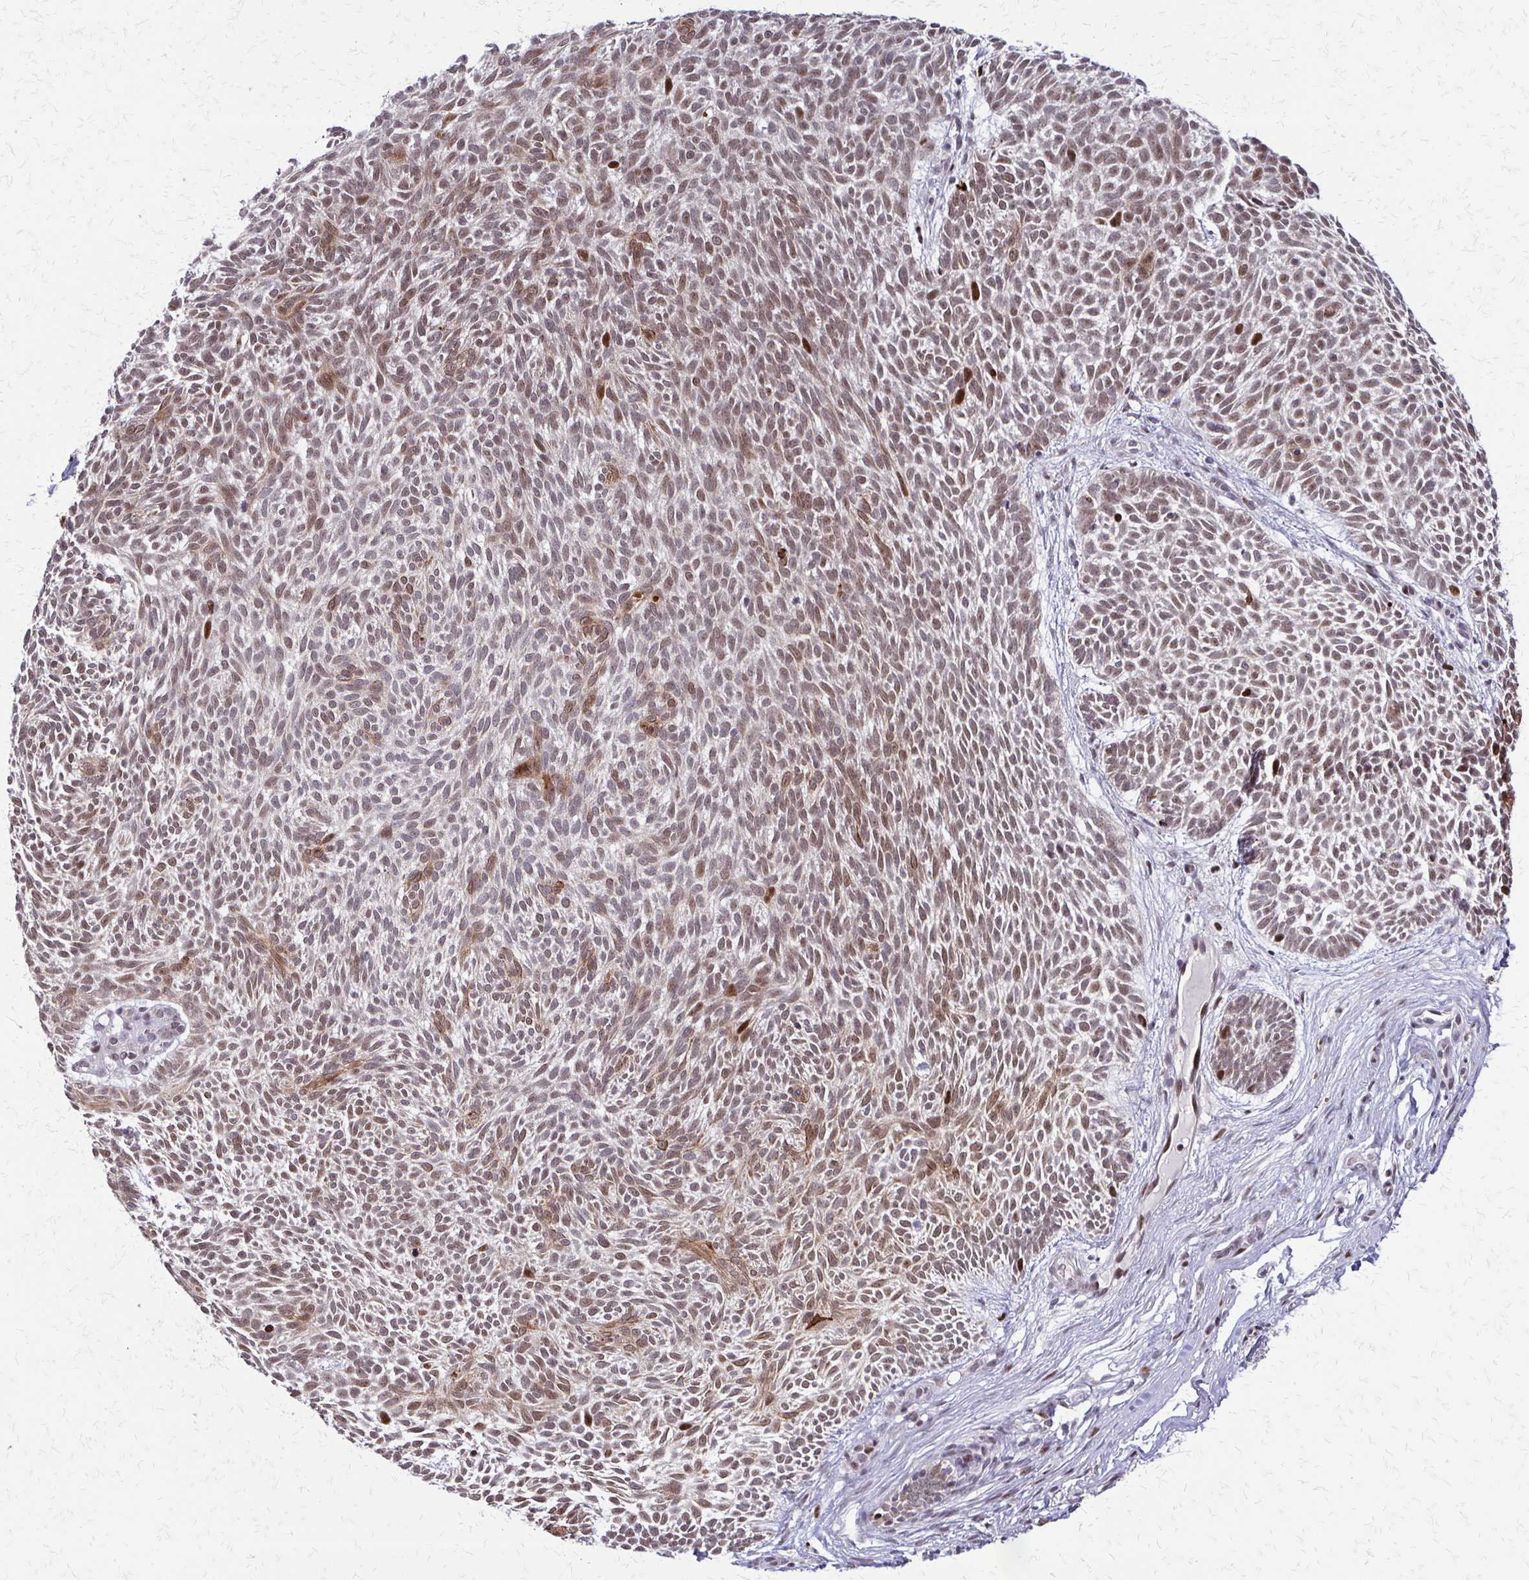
{"staining": {"intensity": "moderate", "quantity": ">75%", "location": "nuclear"}, "tissue": "skin cancer", "cell_type": "Tumor cells", "image_type": "cancer", "snomed": [{"axis": "morphology", "description": "Basal cell carcinoma"}, {"axis": "topography", "description": "Skin"}], "caption": "Moderate nuclear protein staining is seen in about >75% of tumor cells in basal cell carcinoma (skin). (IHC, brightfield microscopy, high magnification).", "gene": "TRIR", "patient": {"sex": "male", "age": 89}}